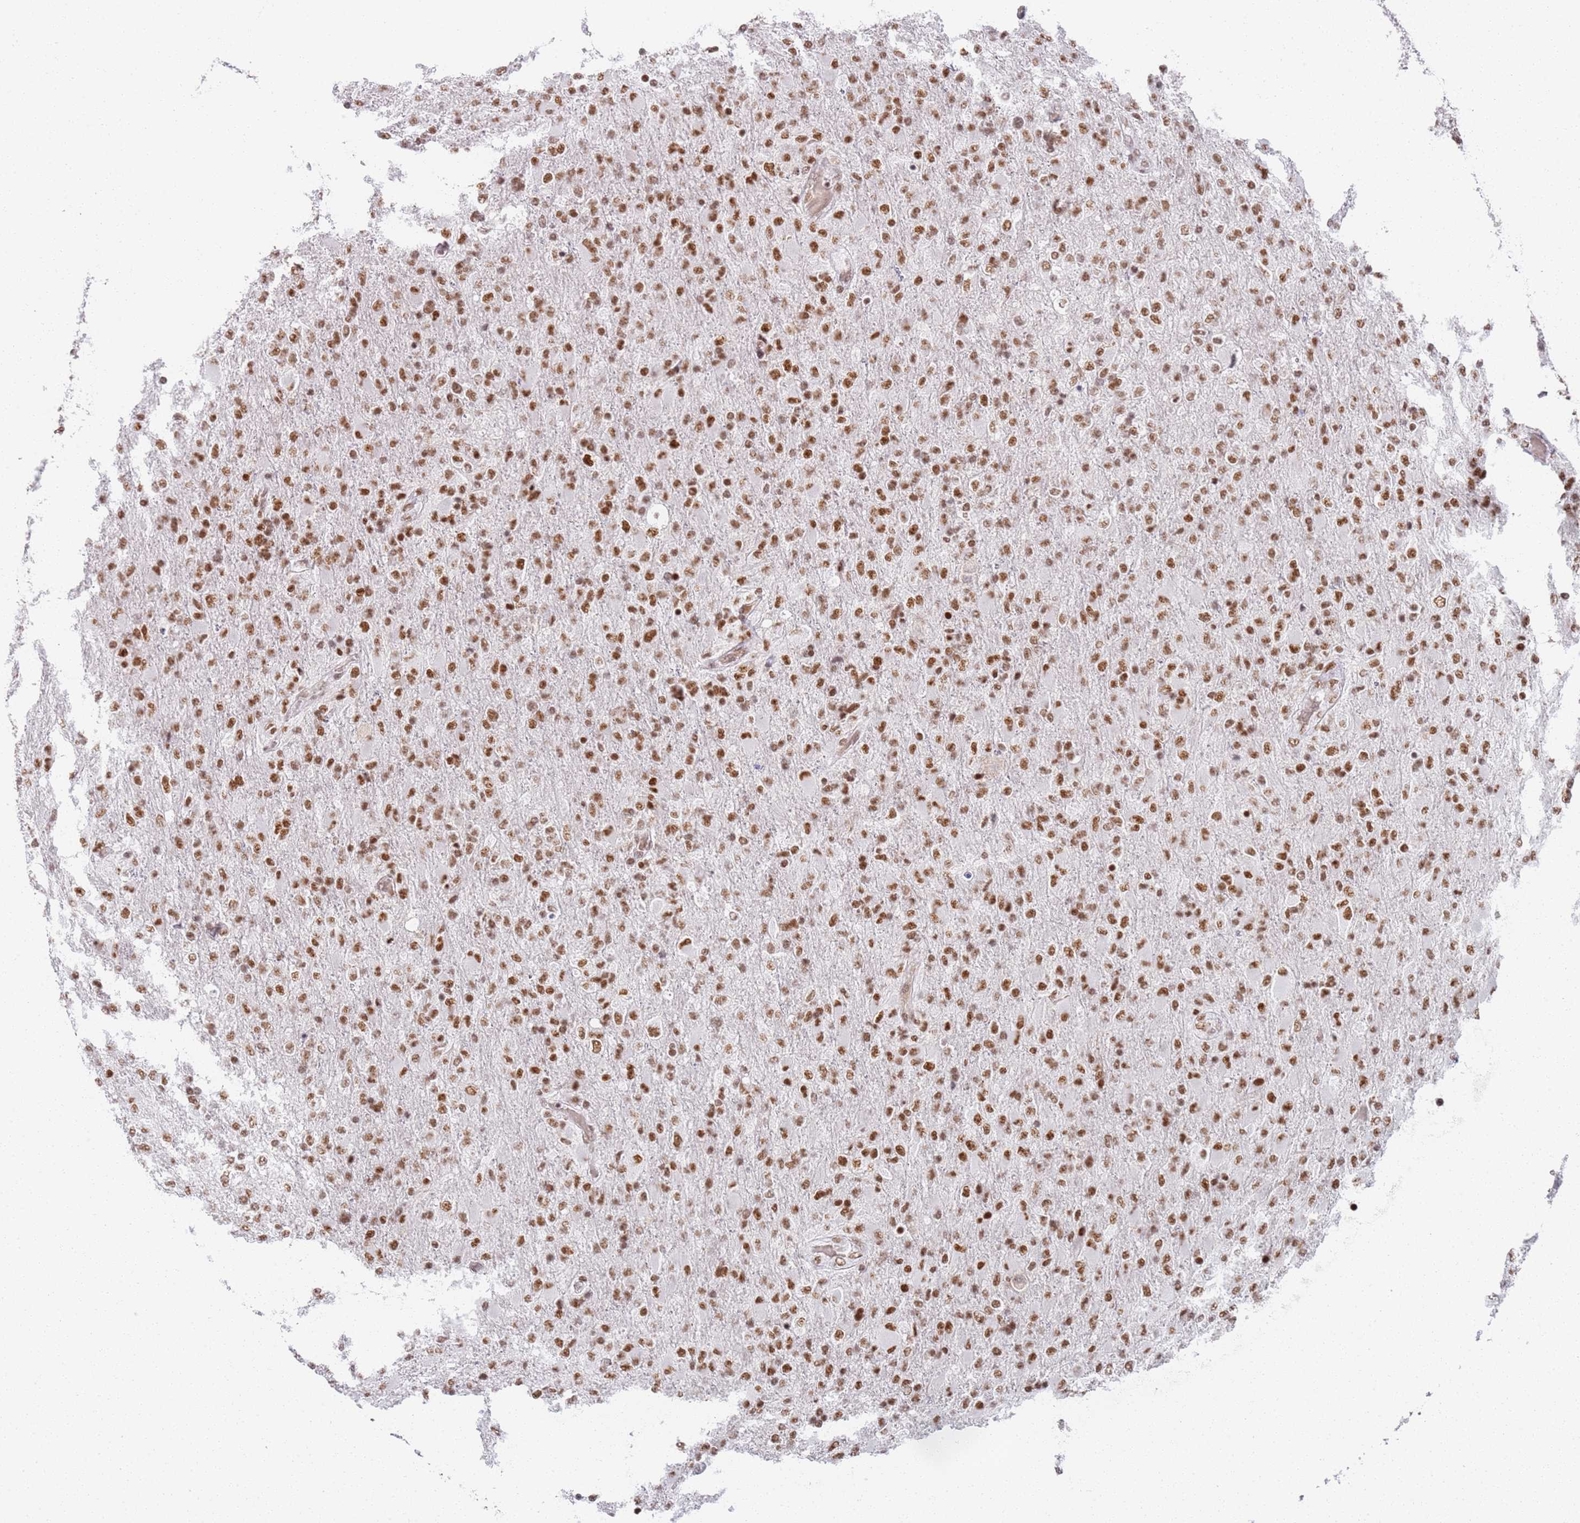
{"staining": {"intensity": "strong", "quantity": ">75%", "location": "nuclear"}, "tissue": "glioma", "cell_type": "Tumor cells", "image_type": "cancer", "snomed": [{"axis": "morphology", "description": "Glioma, malignant, Low grade"}, {"axis": "topography", "description": "Brain"}], "caption": "Tumor cells show strong nuclear positivity in about >75% of cells in malignant glioma (low-grade).", "gene": "AKAP8L", "patient": {"sex": "male", "age": 65}}